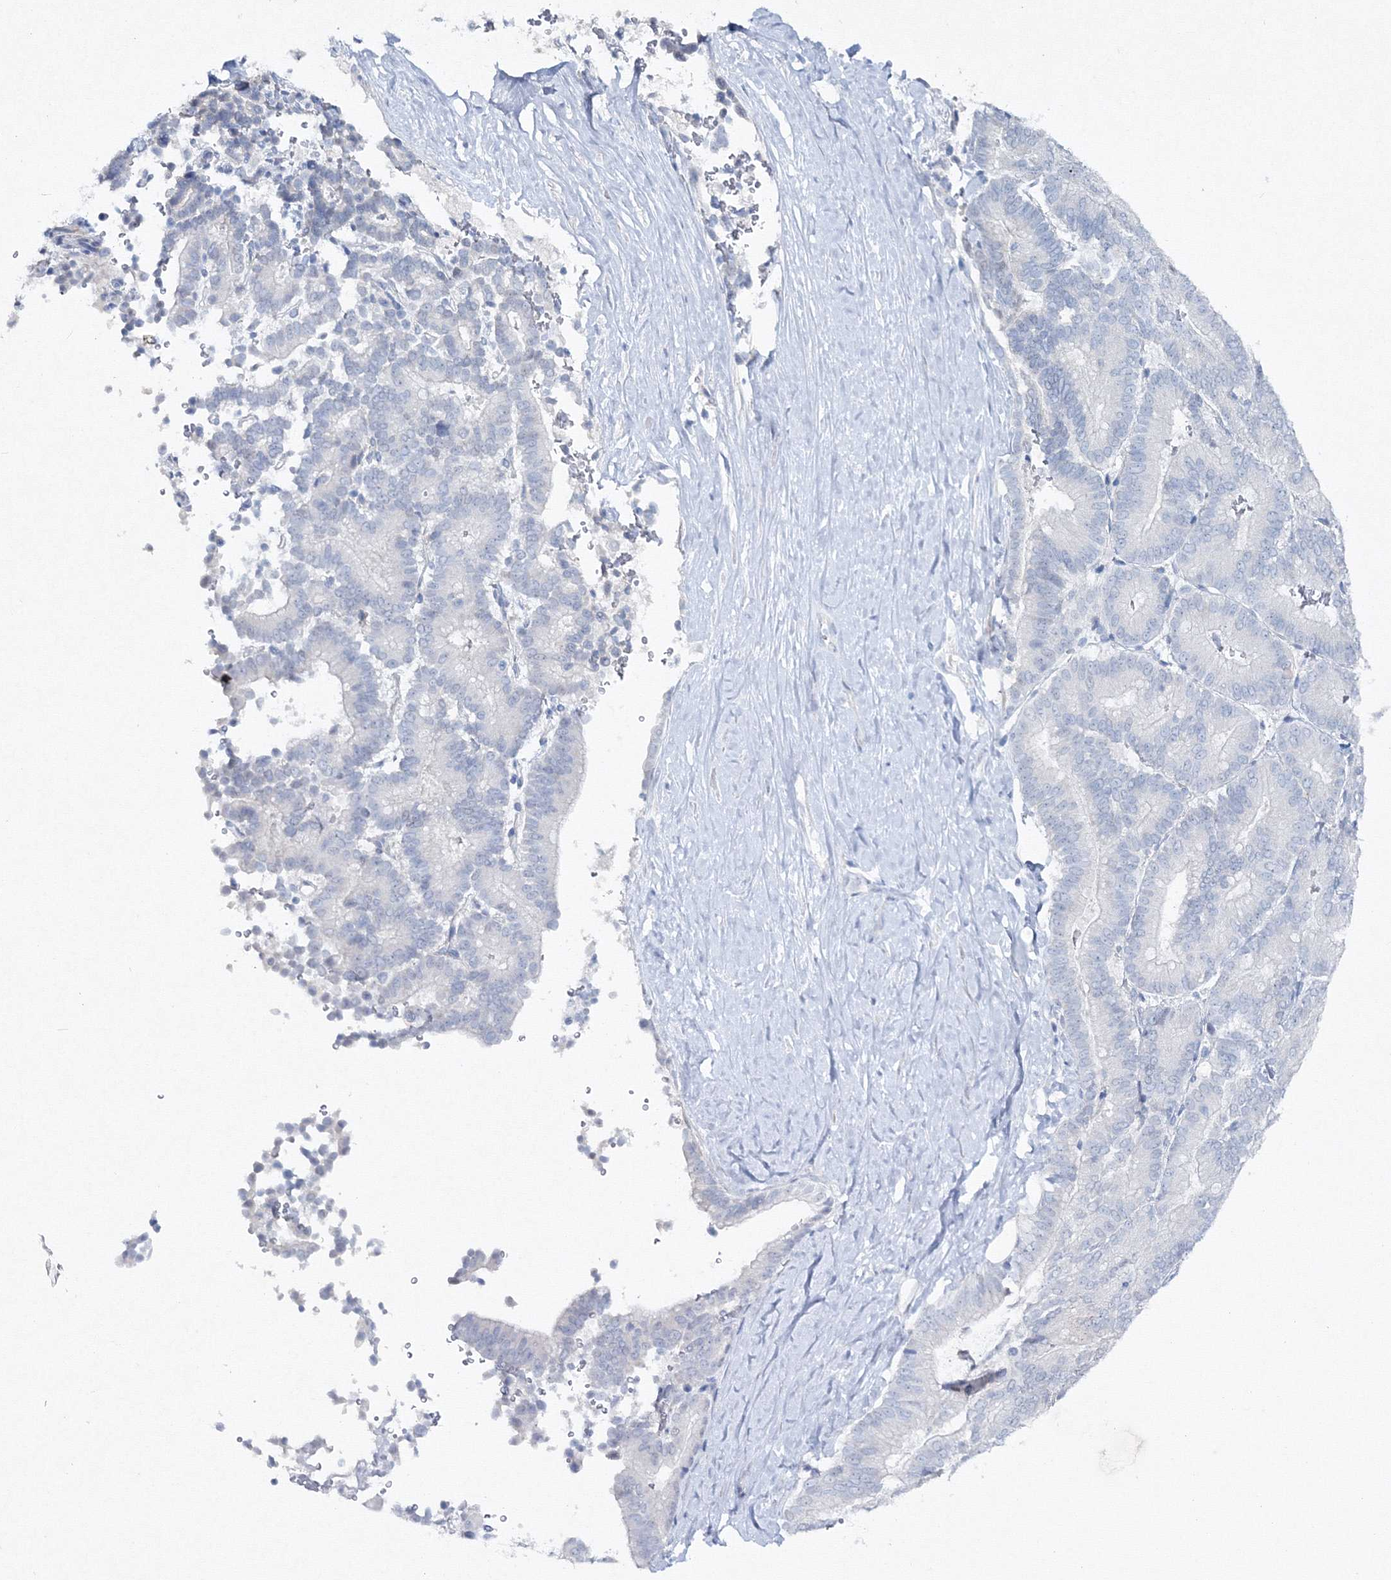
{"staining": {"intensity": "negative", "quantity": "none", "location": "none"}, "tissue": "liver cancer", "cell_type": "Tumor cells", "image_type": "cancer", "snomed": [{"axis": "morphology", "description": "Cholangiocarcinoma"}, {"axis": "topography", "description": "Liver"}], "caption": "An immunohistochemistry (IHC) histopathology image of cholangiocarcinoma (liver) is shown. There is no staining in tumor cells of cholangiocarcinoma (liver).", "gene": "GCKR", "patient": {"sex": "female", "age": 75}}